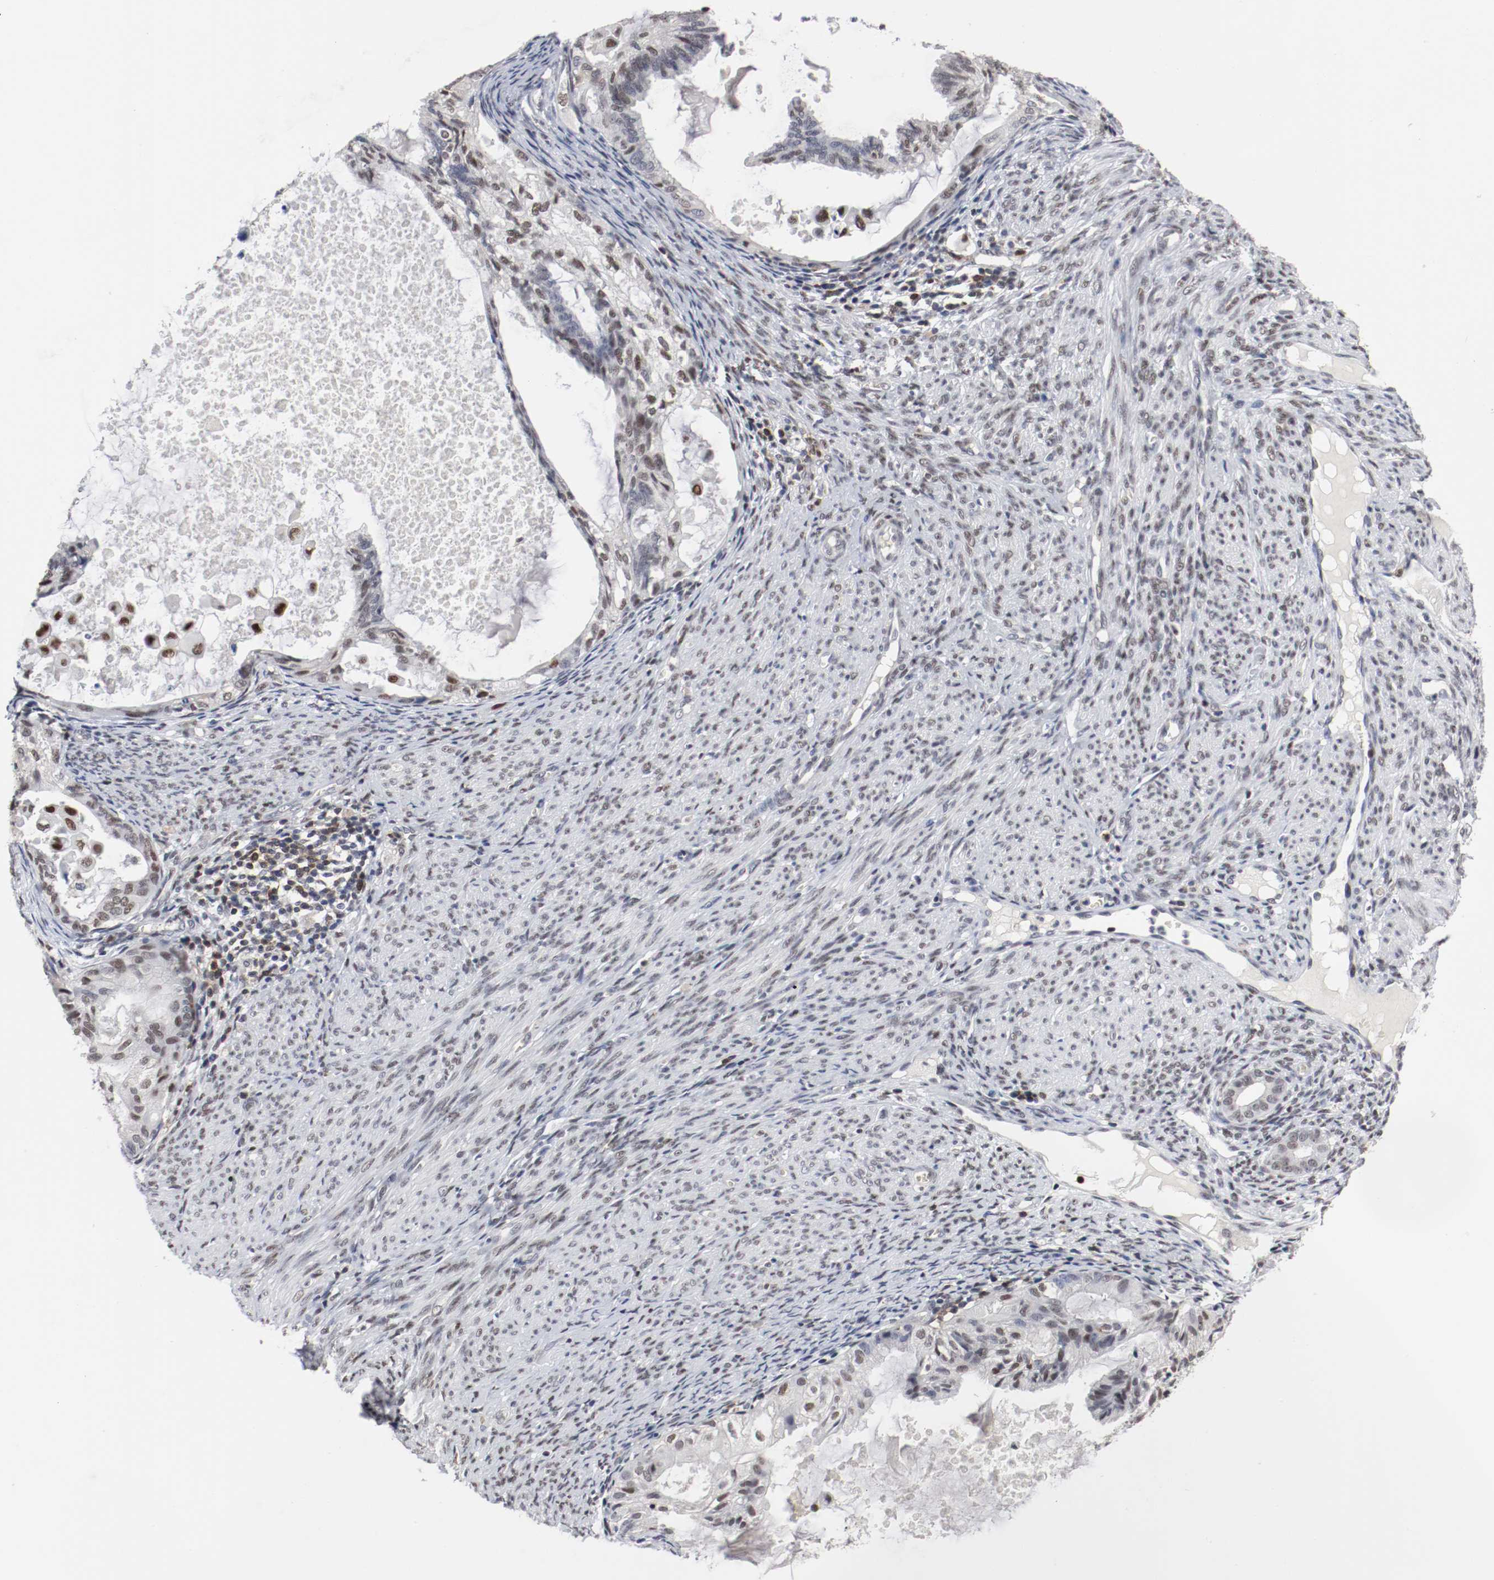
{"staining": {"intensity": "weak", "quantity": "25%-75%", "location": "nuclear"}, "tissue": "cervical cancer", "cell_type": "Tumor cells", "image_type": "cancer", "snomed": [{"axis": "morphology", "description": "Normal tissue, NOS"}, {"axis": "morphology", "description": "Adenocarcinoma, NOS"}, {"axis": "topography", "description": "Cervix"}, {"axis": "topography", "description": "Endometrium"}], "caption": "Immunohistochemistry (IHC) of human cervical adenocarcinoma reveals low levels of weak nuclear staining in about 25%-75% of tumor cells.", "gene": "JUND", "patient": {"sex": "female", "age": 86}}